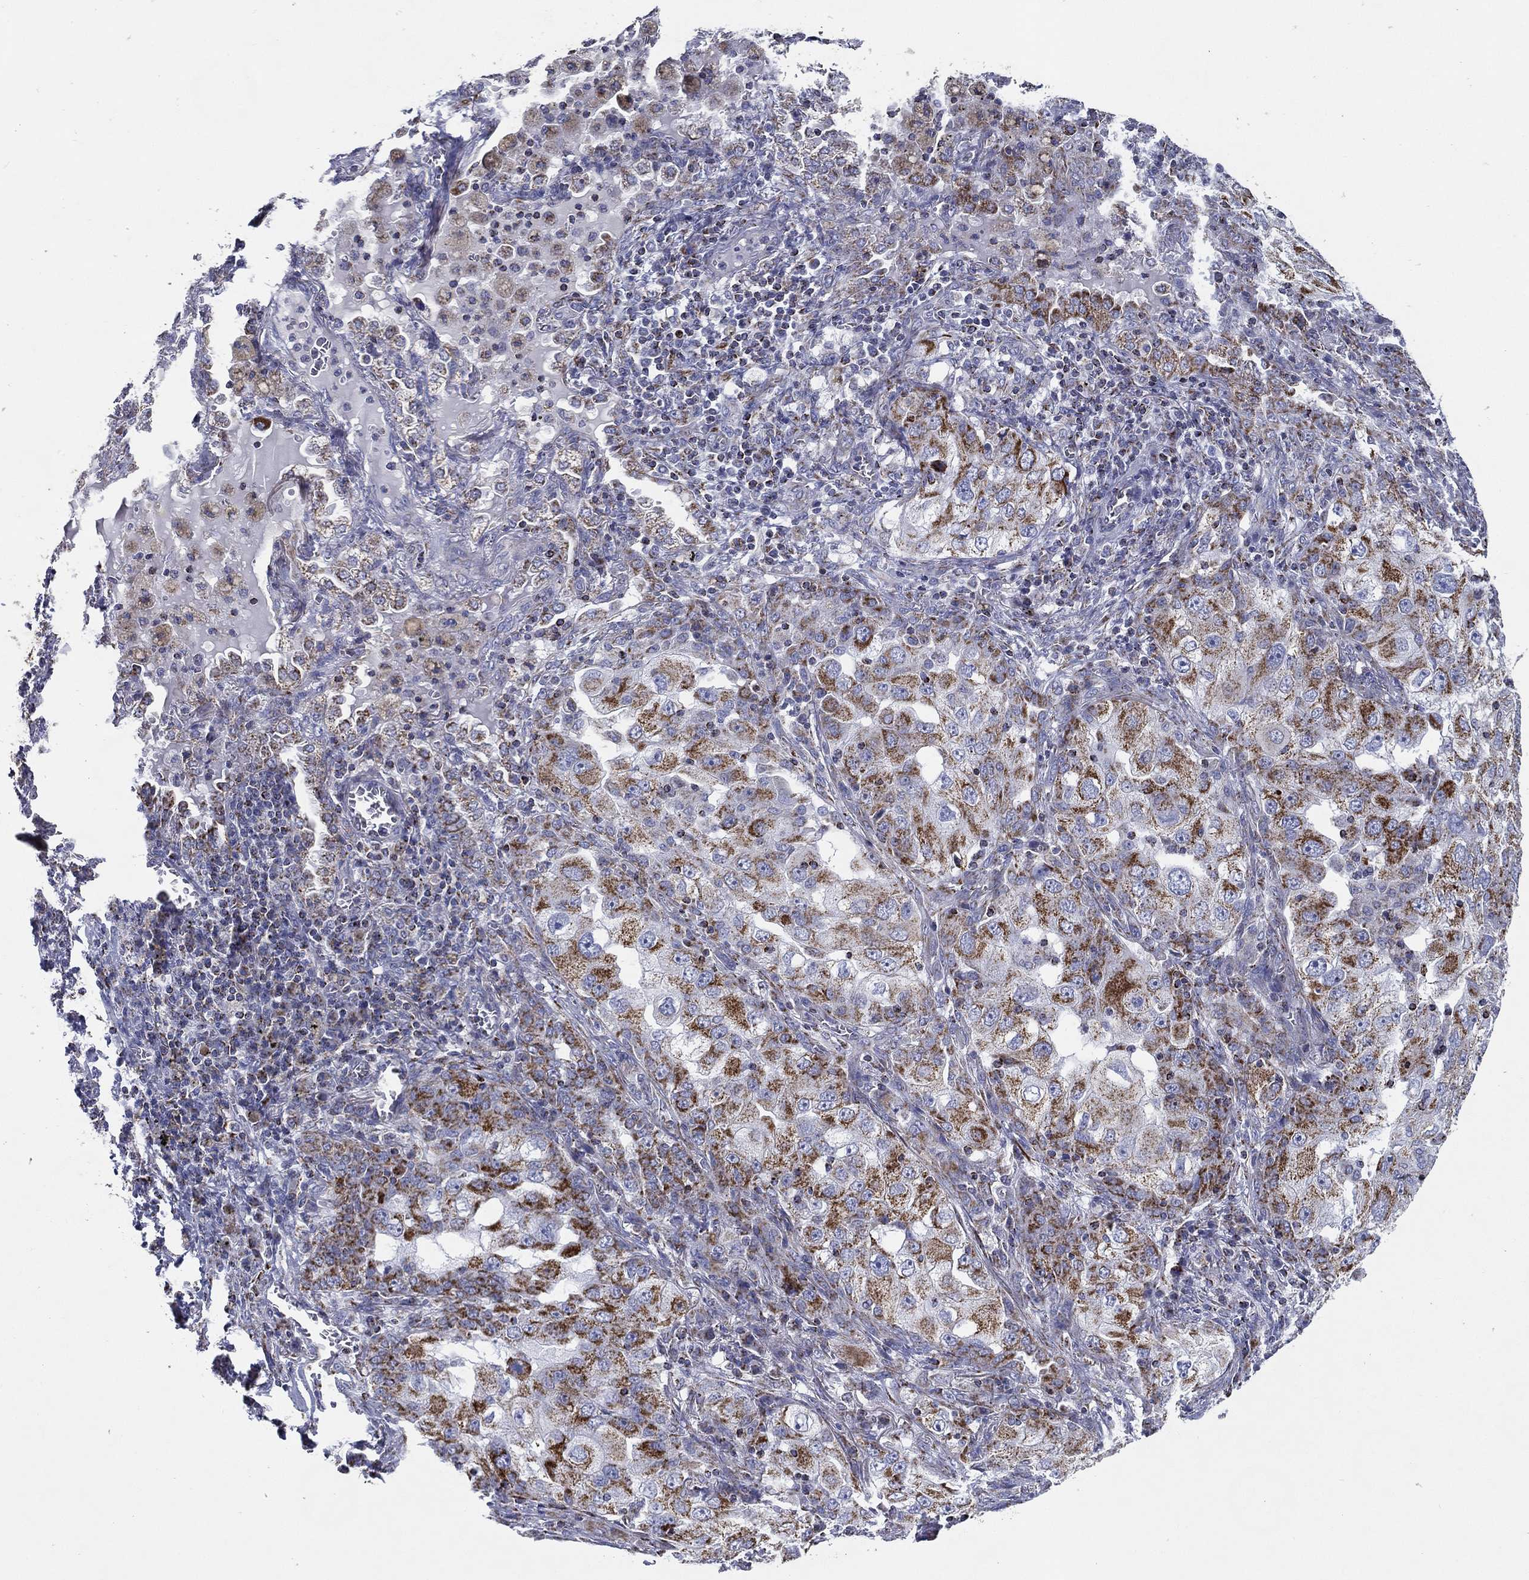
{"staining": {"intensity": "moderate", "quantity": ">75%", "location": "cytoplasmic/membranous"}, "tissue": "lung cancer", "cell_type": "Tumor cells", "image_type": "cancer", "snomed": [{"axis": "morphology", "description": "Adenocarcinoma, NOS"}, {"axis": "topography", "description": "Lung"}], "caption": "Immunohistochemical staining of human lung cancer displays moderate cytoplasmic/membranous protein expression in about >75% of tumor cells.", "gene": "SFXN1", "patient": {"sex": "female", "age": 61}}